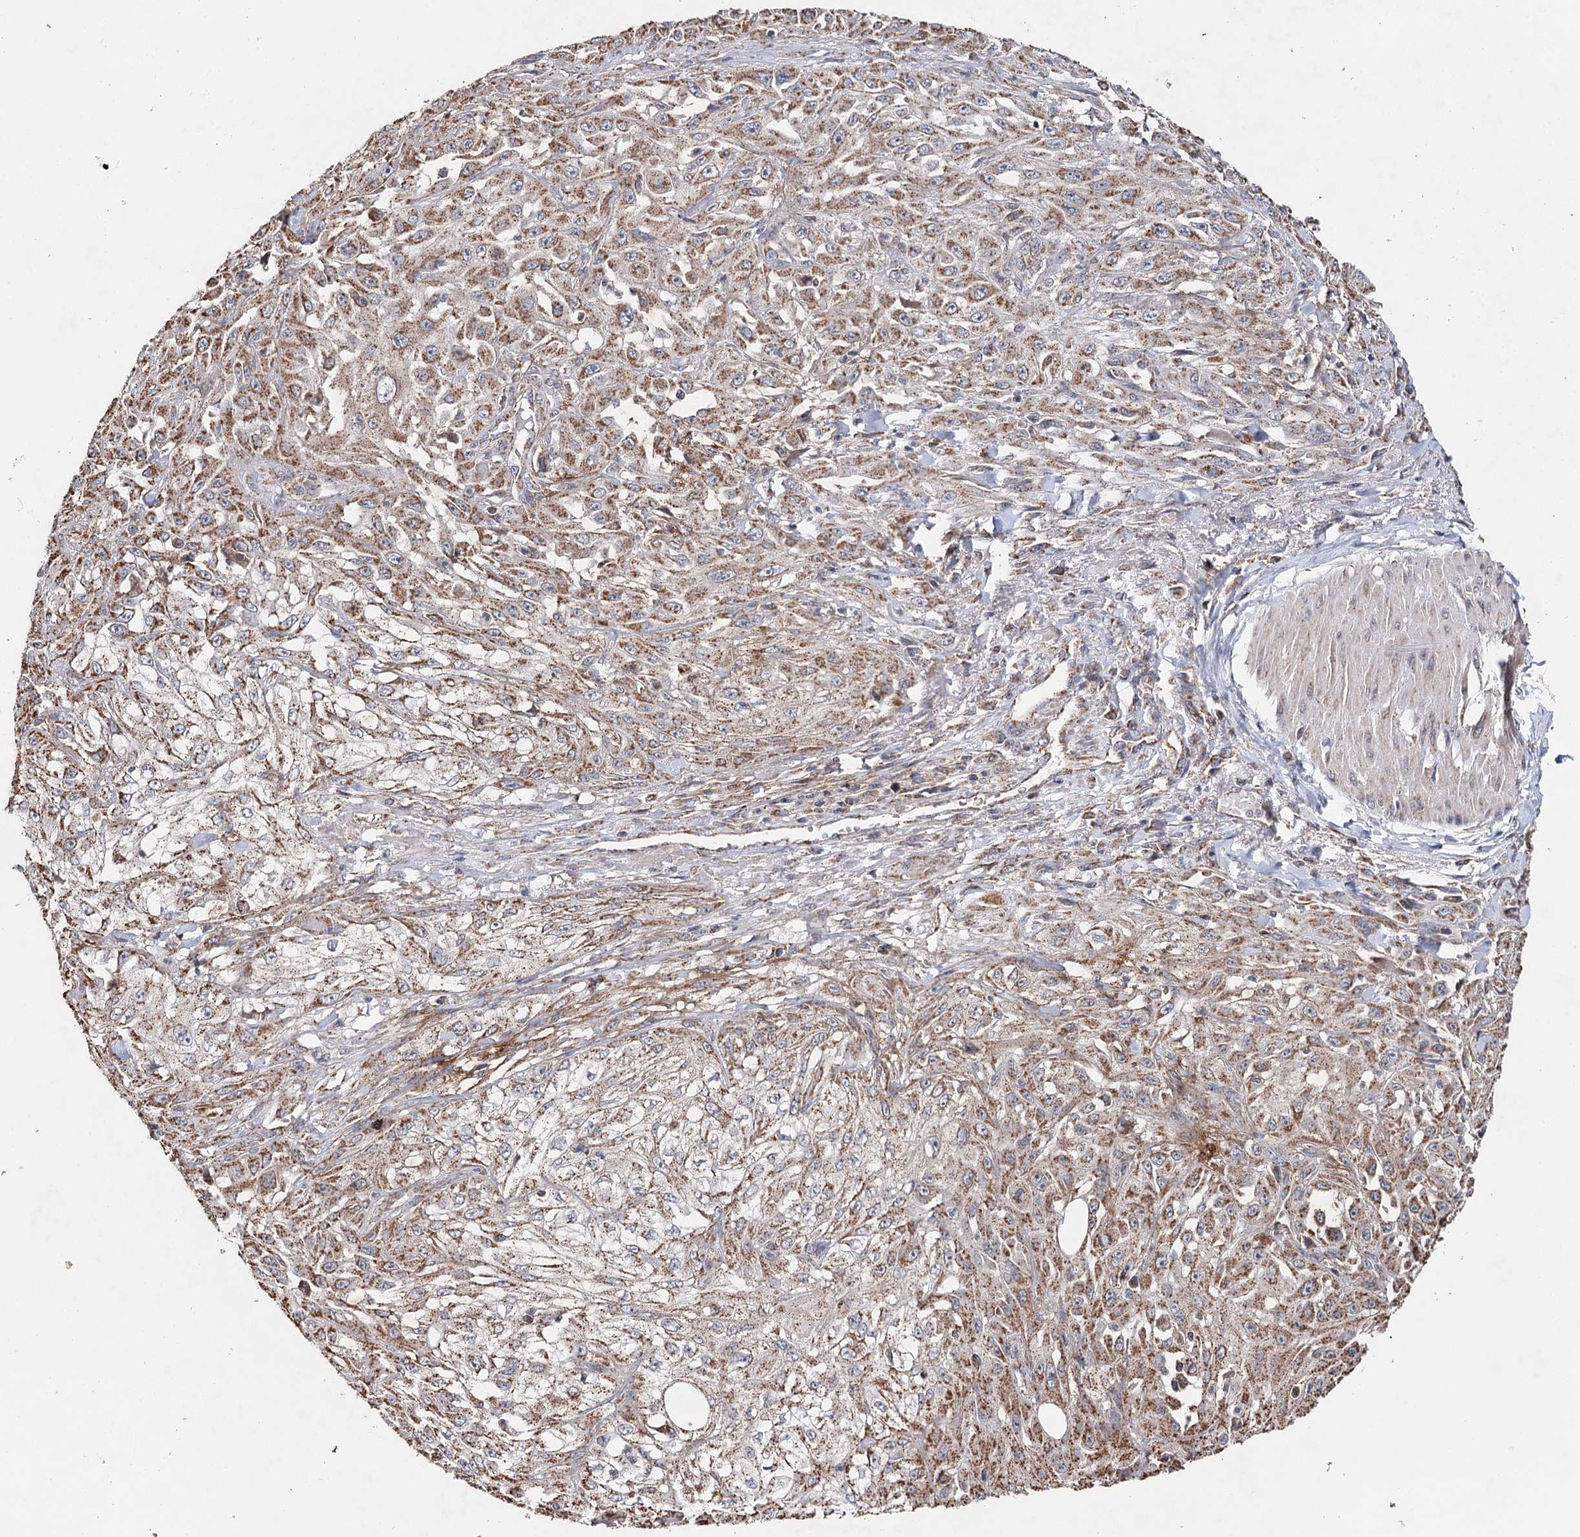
{"staining": {"intensity": "moderate", "quantity": ">75%", "location": "cytoplasmic/membranous"}, "tissue": "skin cancer", "cell_type": "Tumor cells", "image_type": "cancer", "snomed": [{"axis": "morphology", "description": "Squamous cell carcinoma, NOS"}, {"axis": "morphology", "description": "Squamous cell carcinoma, metastatic, NOS"}, {"axis": "topography", "description": "Skin"}, {"axis": "topography", "description": "Lymph node"}], "caption": "This micrograph exhibits IHC staining of human skin cancer (metastatic squamous cell carcinoma), with medium moderate cytoplasmic/membranous positivity in about >75% of tumor cells.", "gene": "PIK3CB", "patient": {"sex": "male", "age": 75}}